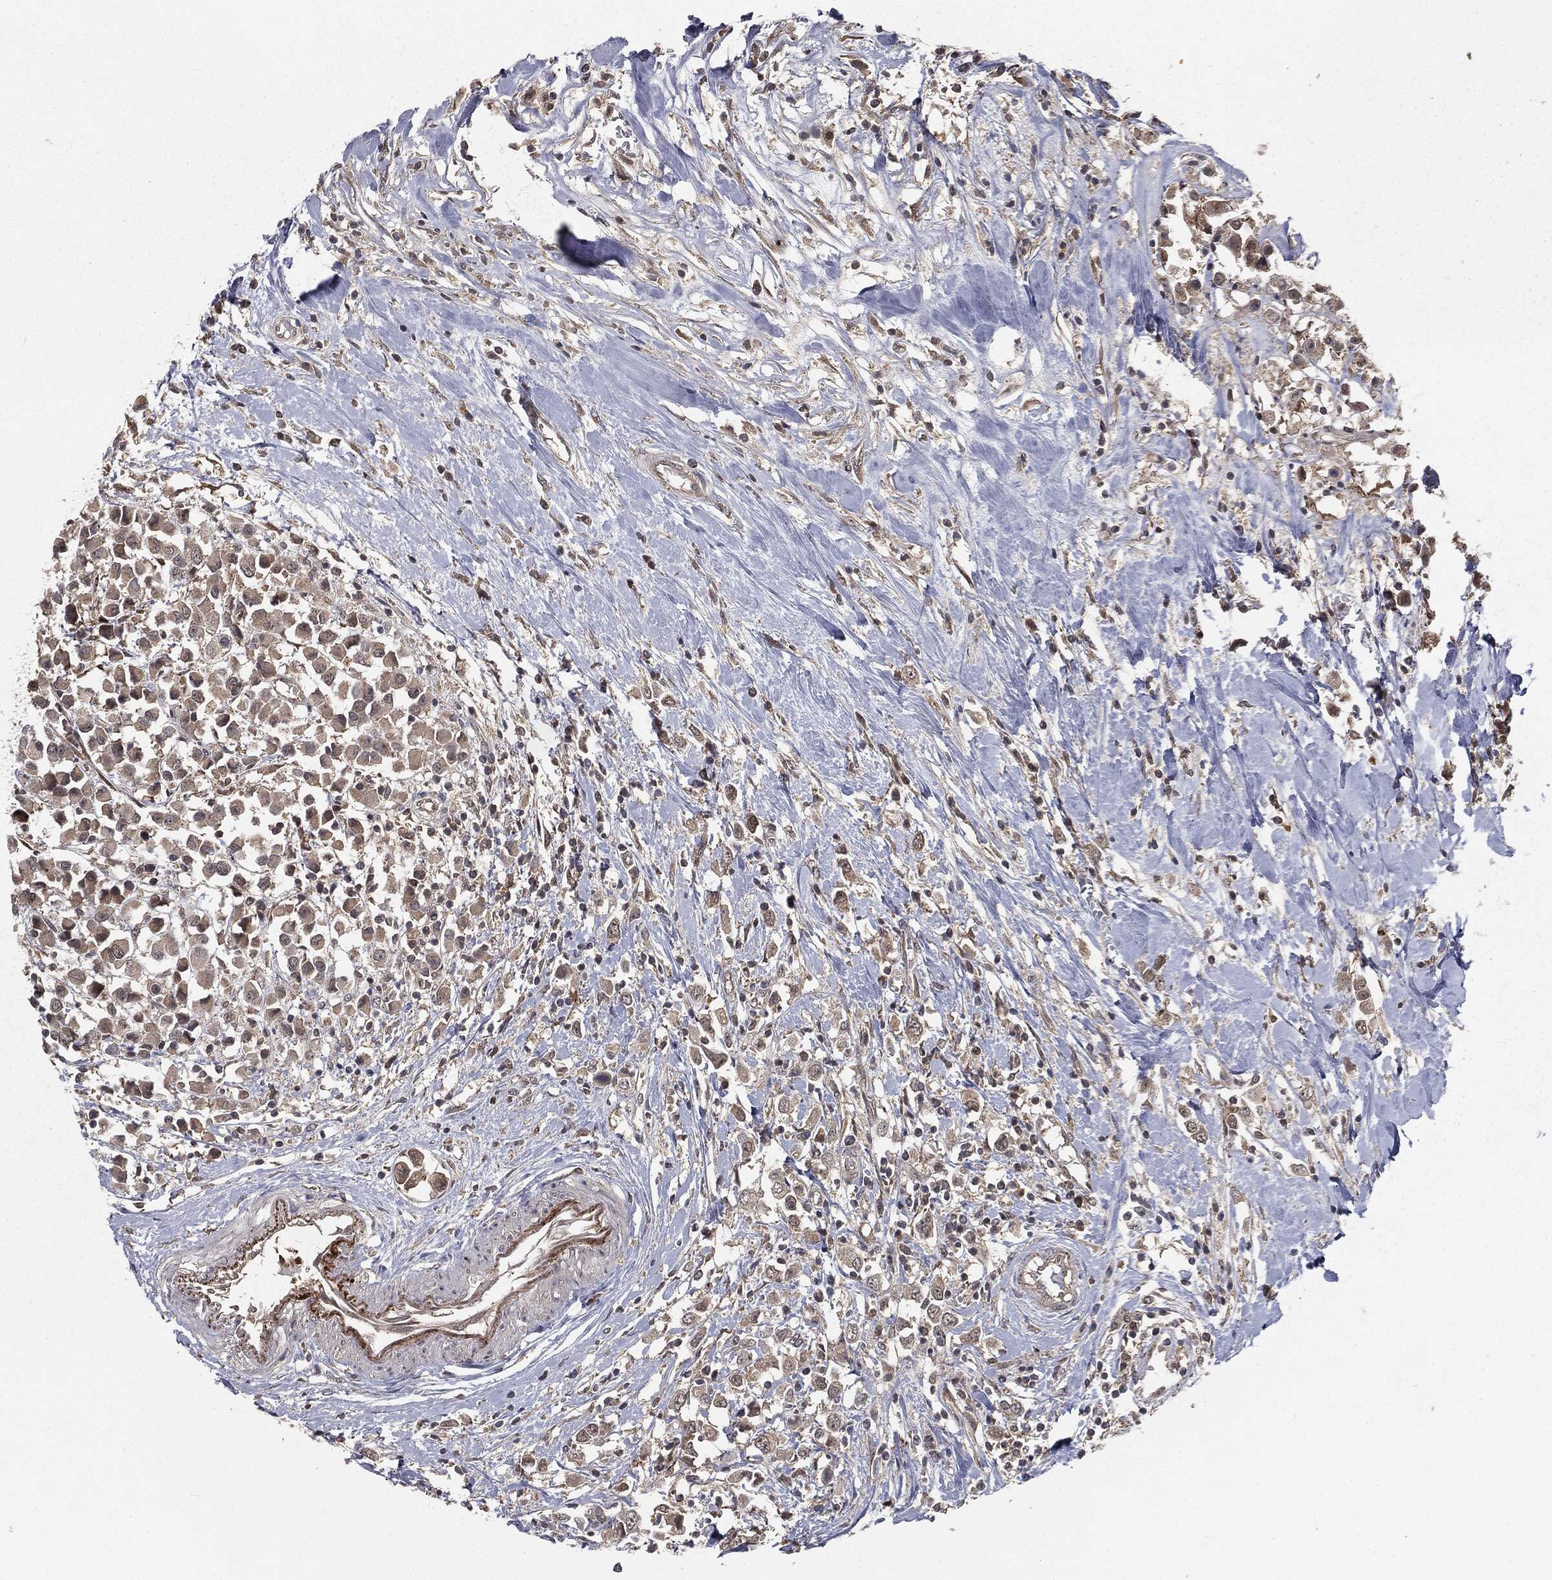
{"staining": {"intensity": "negative", "quantity": "none", "location": "none"}, "tissue": "breast cancer", "cell_type": "Tumor cells", "image_type": "cancer", "snomed": [{"axis": "morphology", "description": "Duct carcinoma"}, {"axis": "topography", "description": "Breast"}], "caption": "Tumor cells show no significant expression in breast cancer (intraductal carcinoma). Nuclei are stained in blue.", "gene": "FBXO7", "patient": {"sex": "female", "age": 61}}